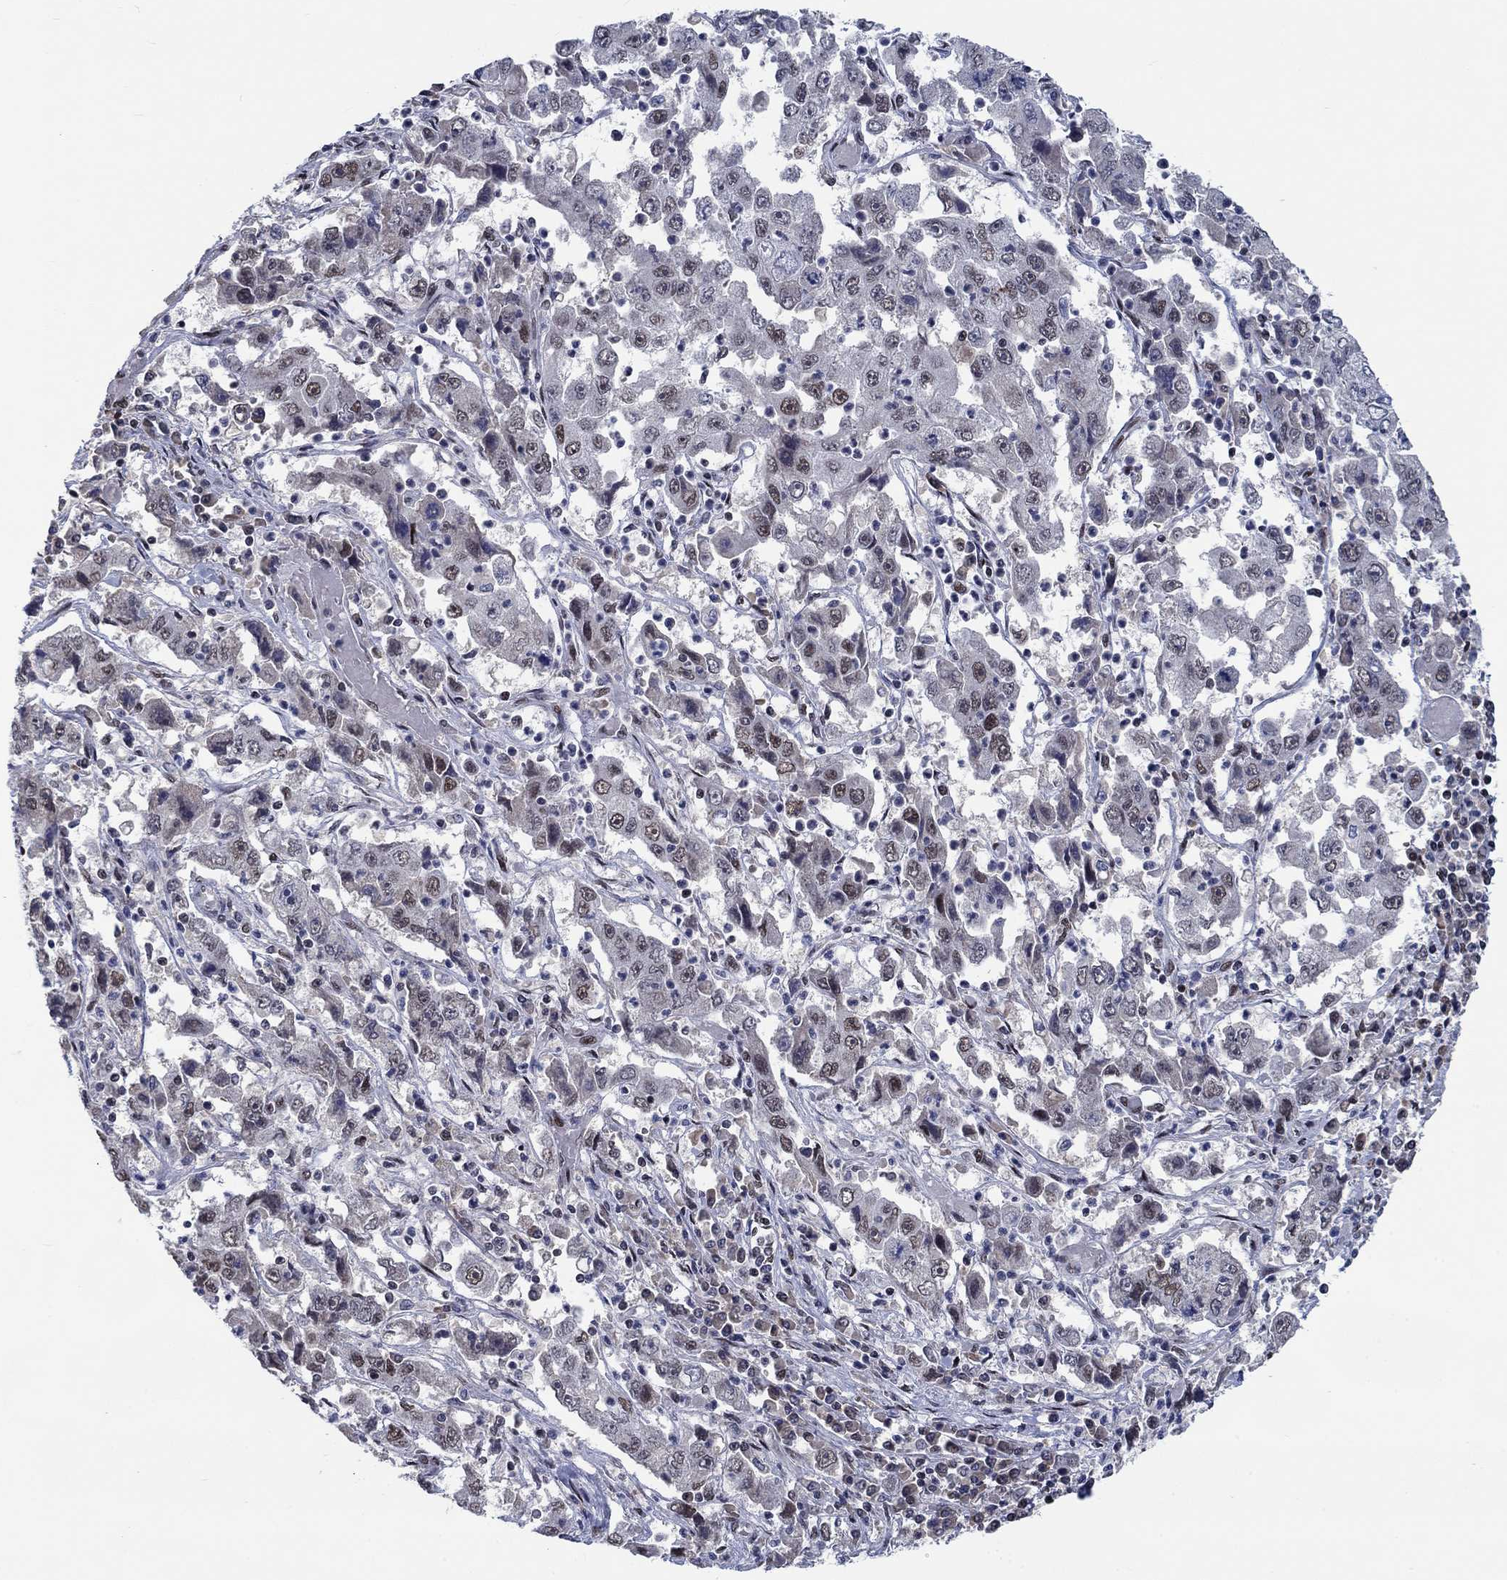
{"staining": {"intensity": "weak", "quantity": "<25%", "location": "nuclear"}, "tissue": "cervical cancer", "cell_type": "Tumor cells", "image_type": "cancer", "snomed": [{"axis": "morphology", "description": "Squamous cell carcinoma, NOS"}, {"axis": "topography", "description": "Cervix"}], "caption": "DAB (3,3'-diaminobenzidine) immunohistochemical staining of cervical cancer (squamous cell carcinoma) exhibits no significant staining in tumor cells.", "gene": "HTN1", "patient": {"sex": "female", "age": 36}}